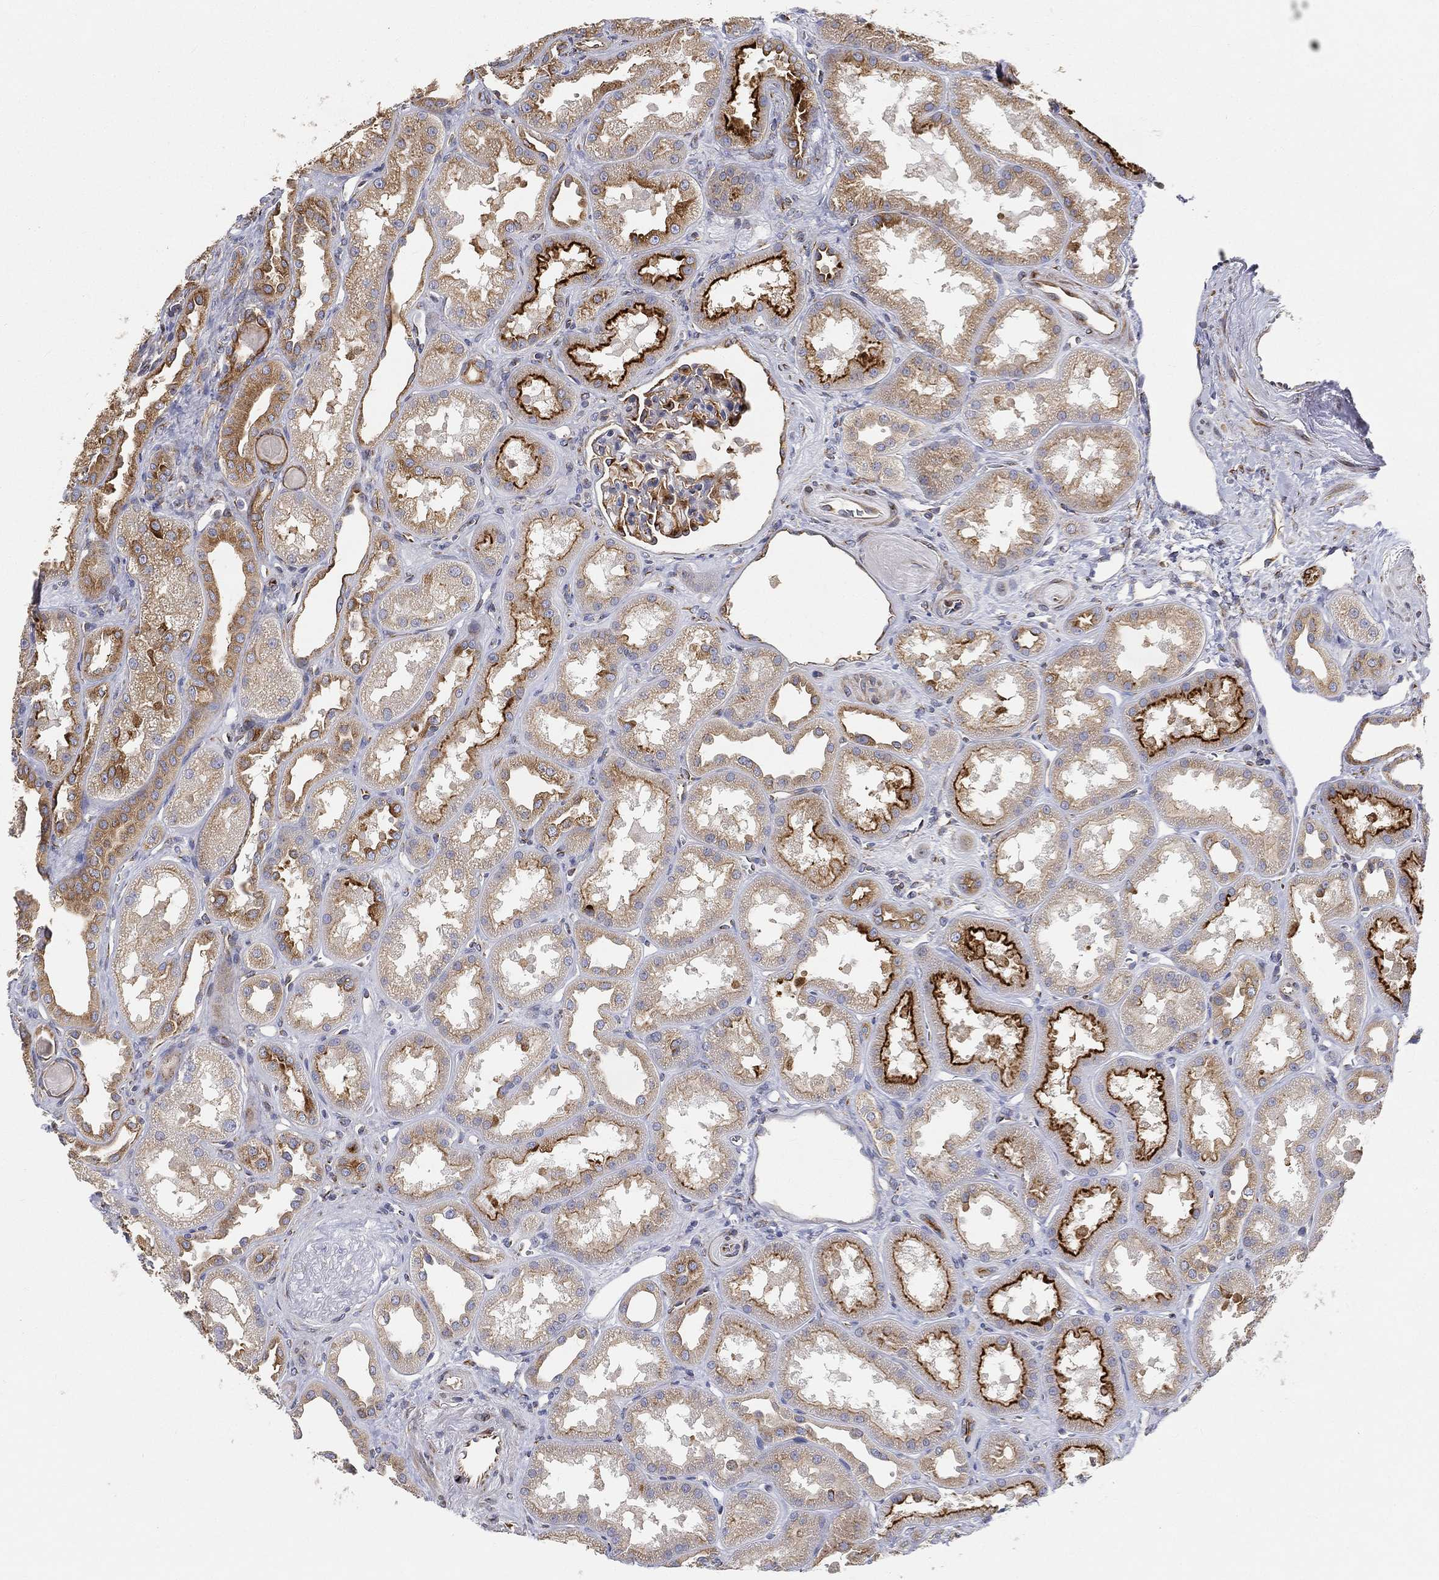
{"staining": {"intensity": "strong", "quantity": "25%-75%", "location": "cytoplasmic/membranous"}, "tissue": "kidney", "cell_type": "Cells in glomeruli", "image_type": "normal", "snomed": [{"axis": "morphology", "description": "Normal tissue, NOS"}, {"axis": "topography", "description": "Kidney"}], "caption": "This micrograph exhibits normal kidney stained with immunohistochemistry (IHC) to label a protein in brown. The cytoplasmic/membranous of cells in glomeruli show strong positivity for the protein. Nuclei are counter-stained blue.", "gene": "TMEM25", "patient": {"sex": "male", "age": 61}}